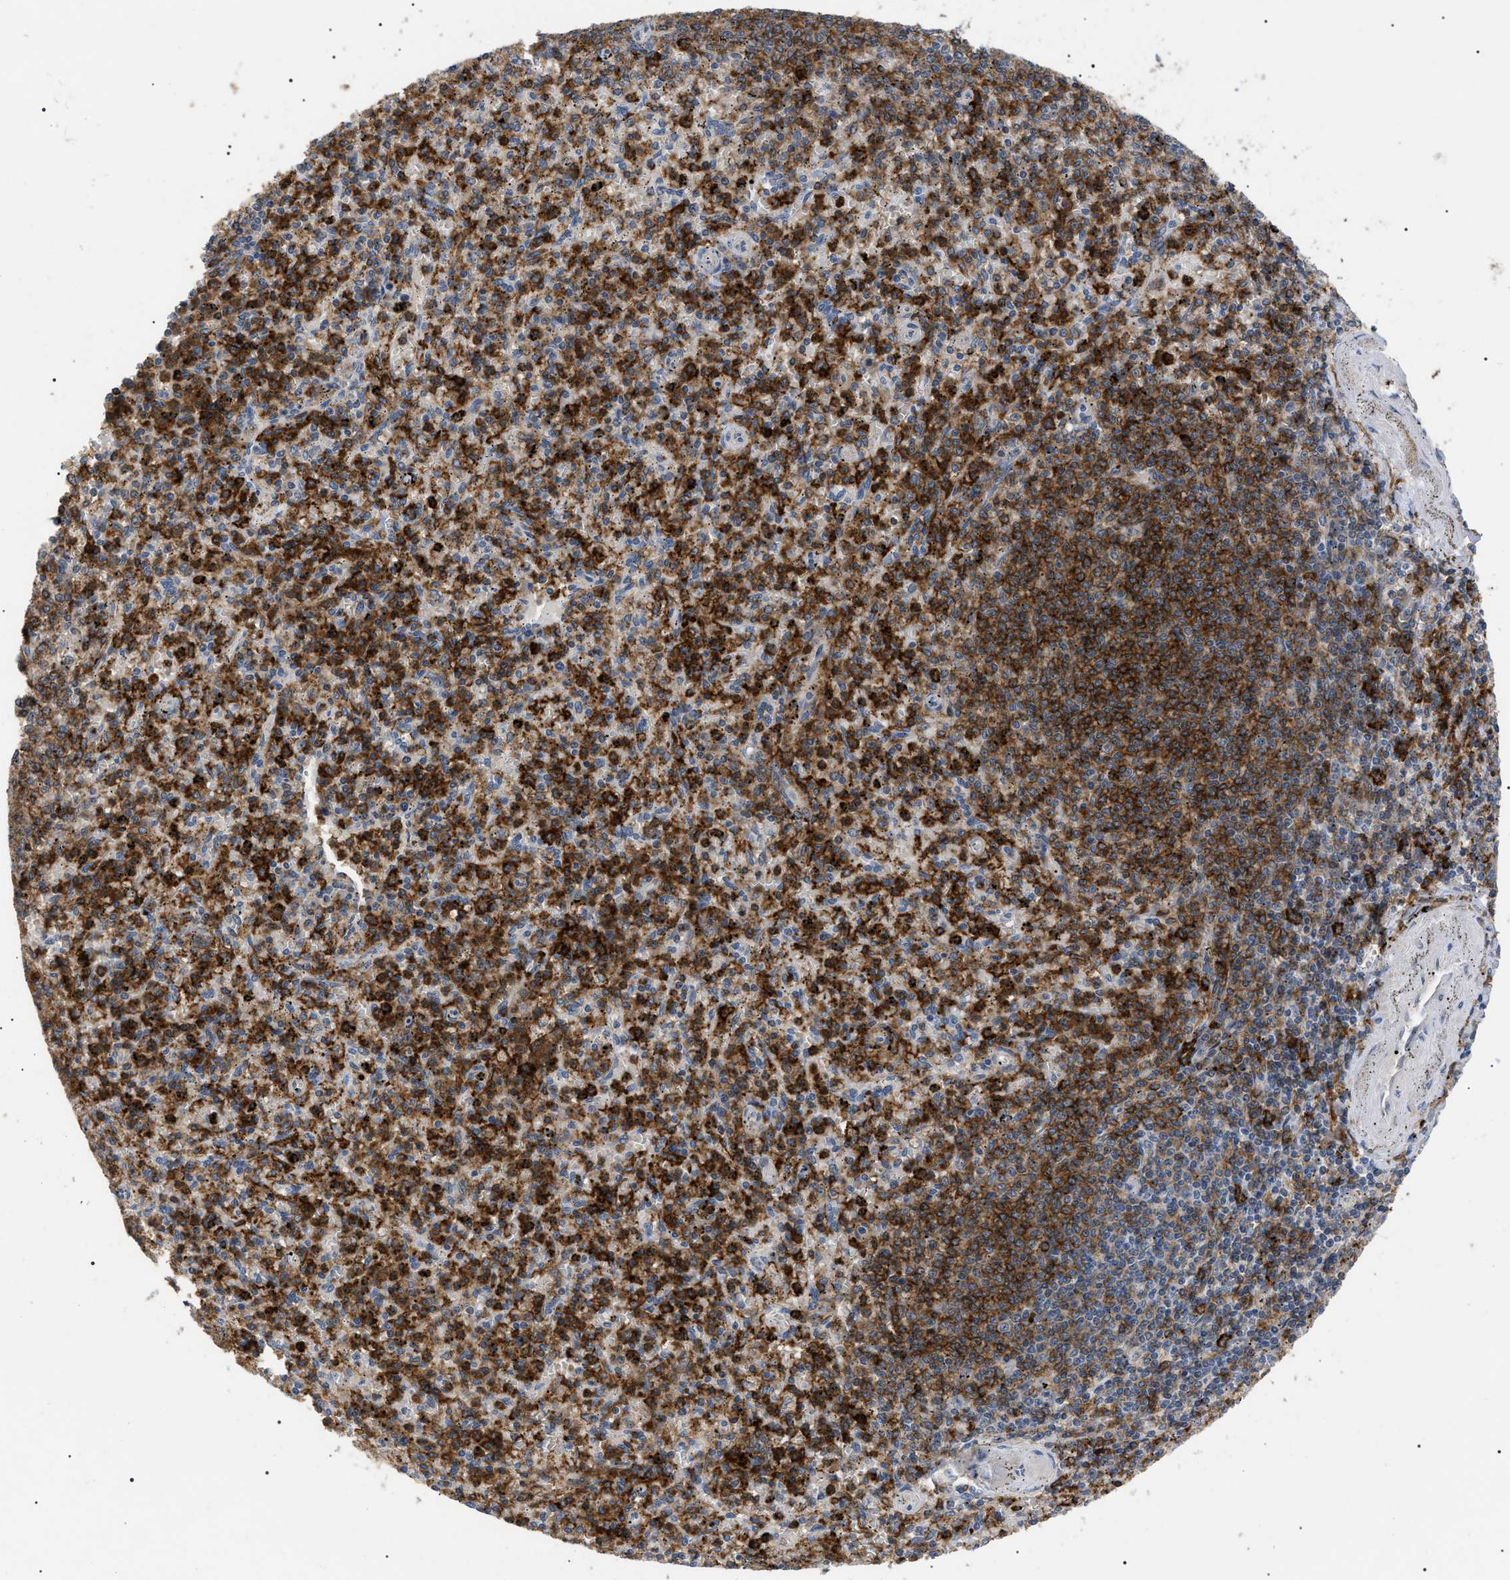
{"staining": {"intensity": "strong", "quantity": "25%-75%", "location": "cytoplasmic/membranous"}, "tissue": "spleen", "cell_type": "Cells in red pulp", "image_type": "normal", "snomed": [{"axis": "morphology", "description": "Normal tissue, NOS"}, {"axis": "topography", "description": "Spleen"}], "caption": "Normal spleen demonstrates strong cytoplasmic/membranous staining in about 25%-75% of cells in red pulp Nuclei are stained in blue..", "gene": "CD300A", "patient": {"sex": "male", "age": 72}}